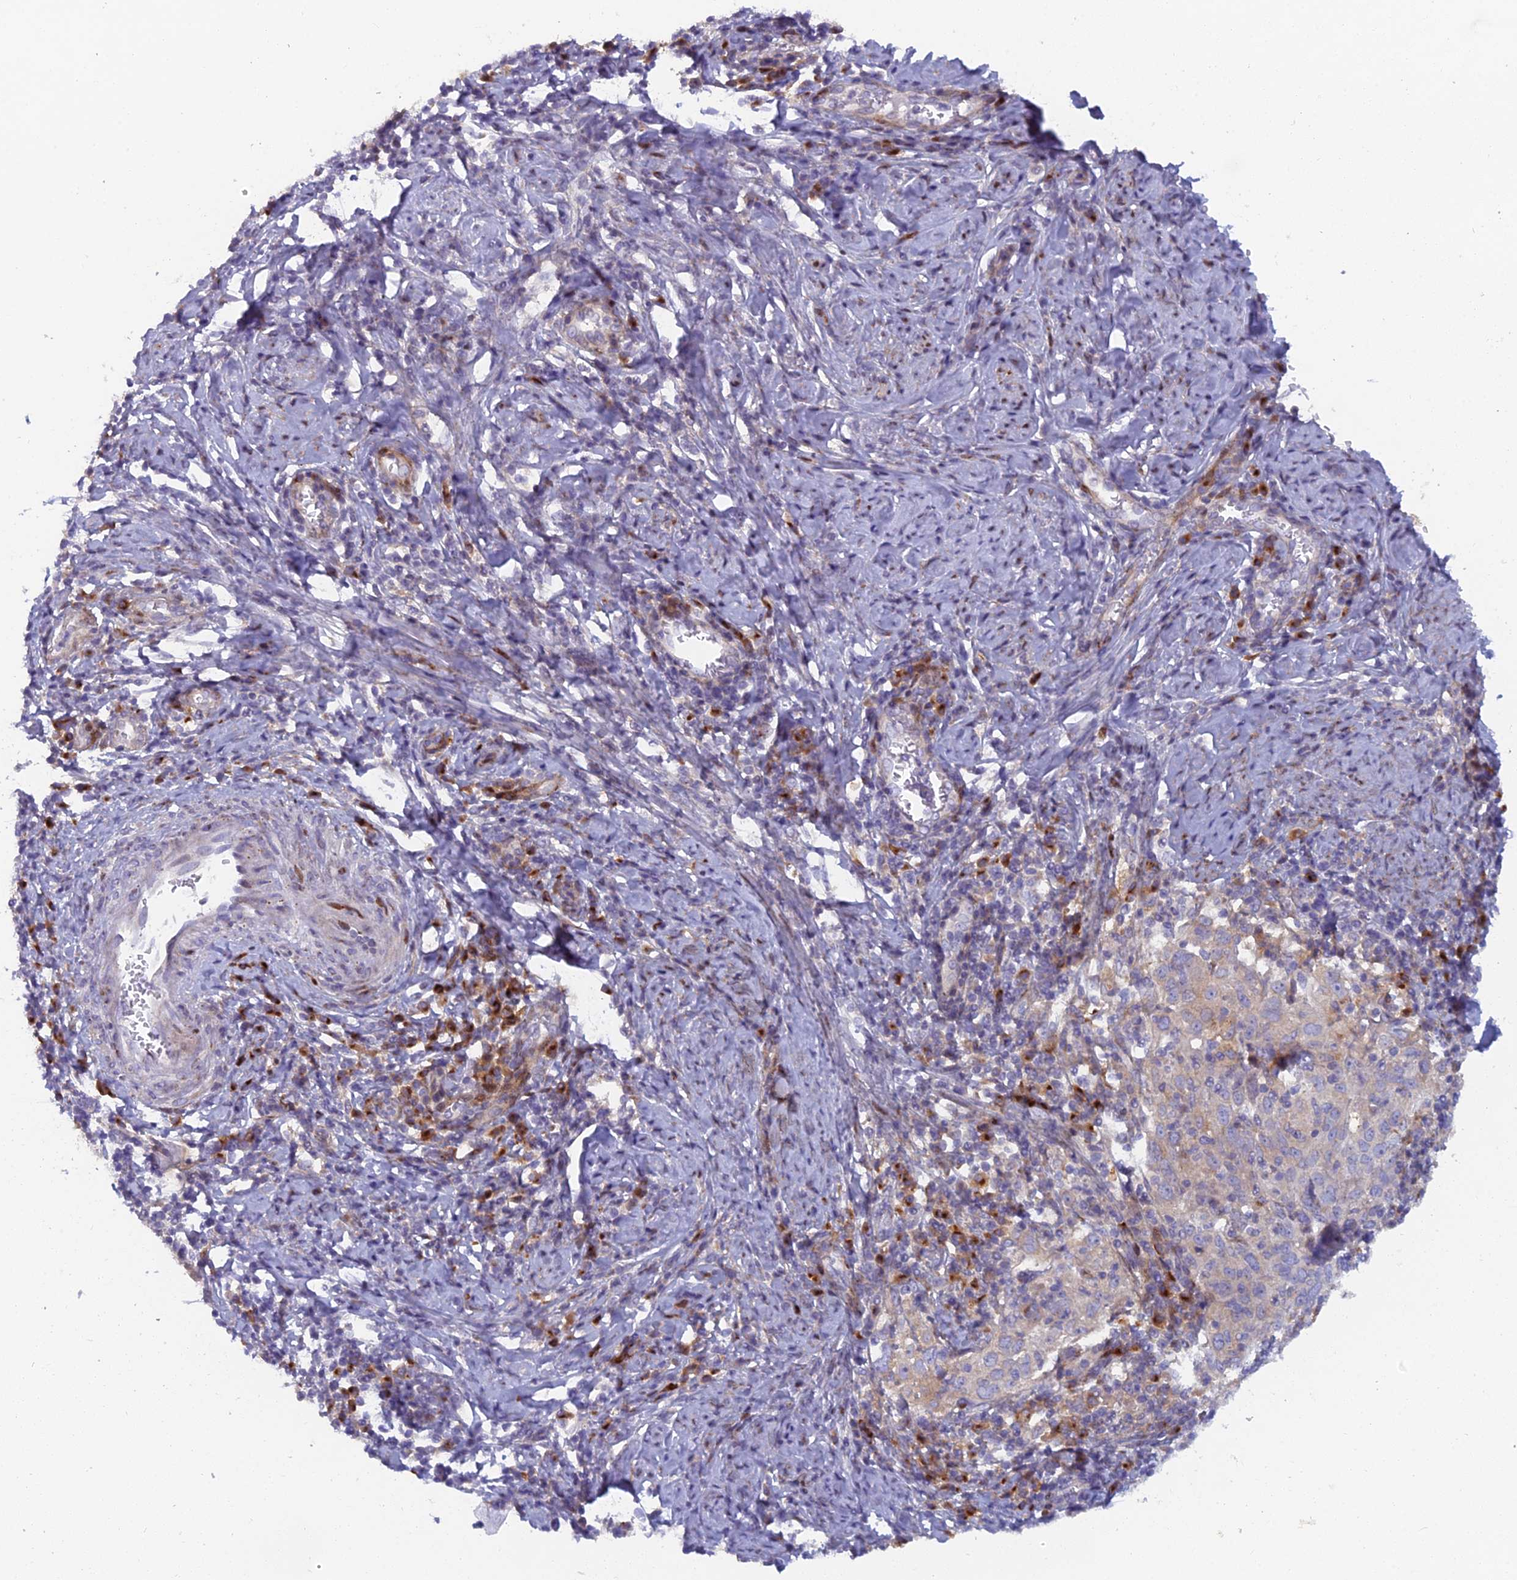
{"staining": {"intensity": "weak", "quantity": "25%-75%", "location": "cytoplasmic/membranous"}, "tissue": "cervical cancer", "cell_type": "Tumor cells", "image_type": "cancer", "snomed": [{"axis": "morphology", "description": "Normal tissue, NOS"}, {"axis": "morphology", "description": "Squamous cell carcinoma, NOS"}, {"axis": "topography", "description": "Cervix"}], "caption": "Squamous cell carcinoma (cervical) stained with DAB (3,3'-diaminobenzidine) IHC exhibits low levels of weak cytoplasmic/membranous positivity in about 25%-75% of tumor cells.", "gene": "B9D2", "patient": {"sex": "female", "age": 31}}